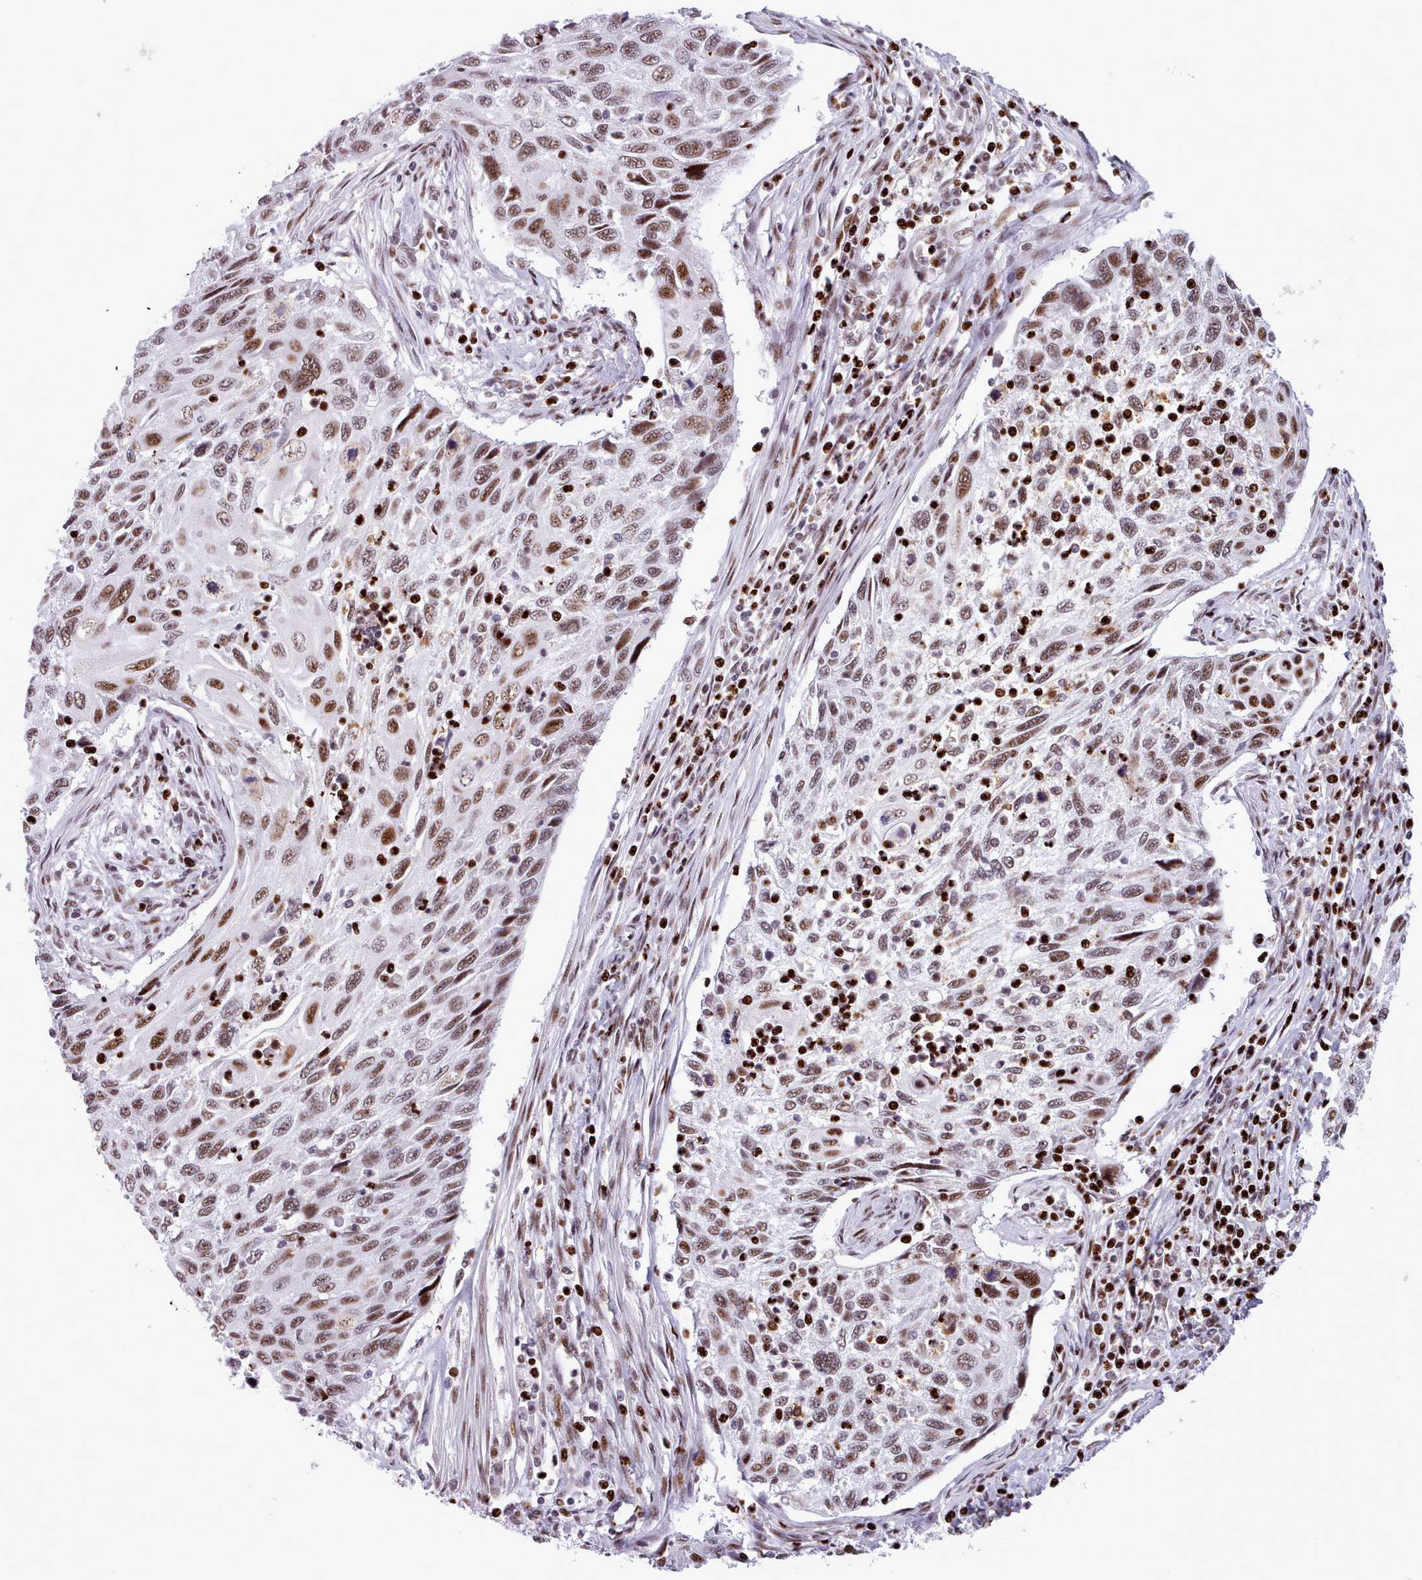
{"staining": {"intensity": "moderate", "quantity": ">75%", "location": "nuclear"}, "tissue": "cervical cancer", "cell_type": "Tumor cells", "image_type": "cancer", "snomed": [{"axis": "morphology", "description": "Squamous cell carcinoma, NOS"}, {"axis": "topography", "description": "Cervix"}], "caption": "Tumor cells show moderate nuclear positivity in about >75% of cells in cervical cancer. Ihc stains the protein in brown and the nuclei are stained blue.", "gene": "SRSF4", "patient": {"sex": "female", "age": 70}}